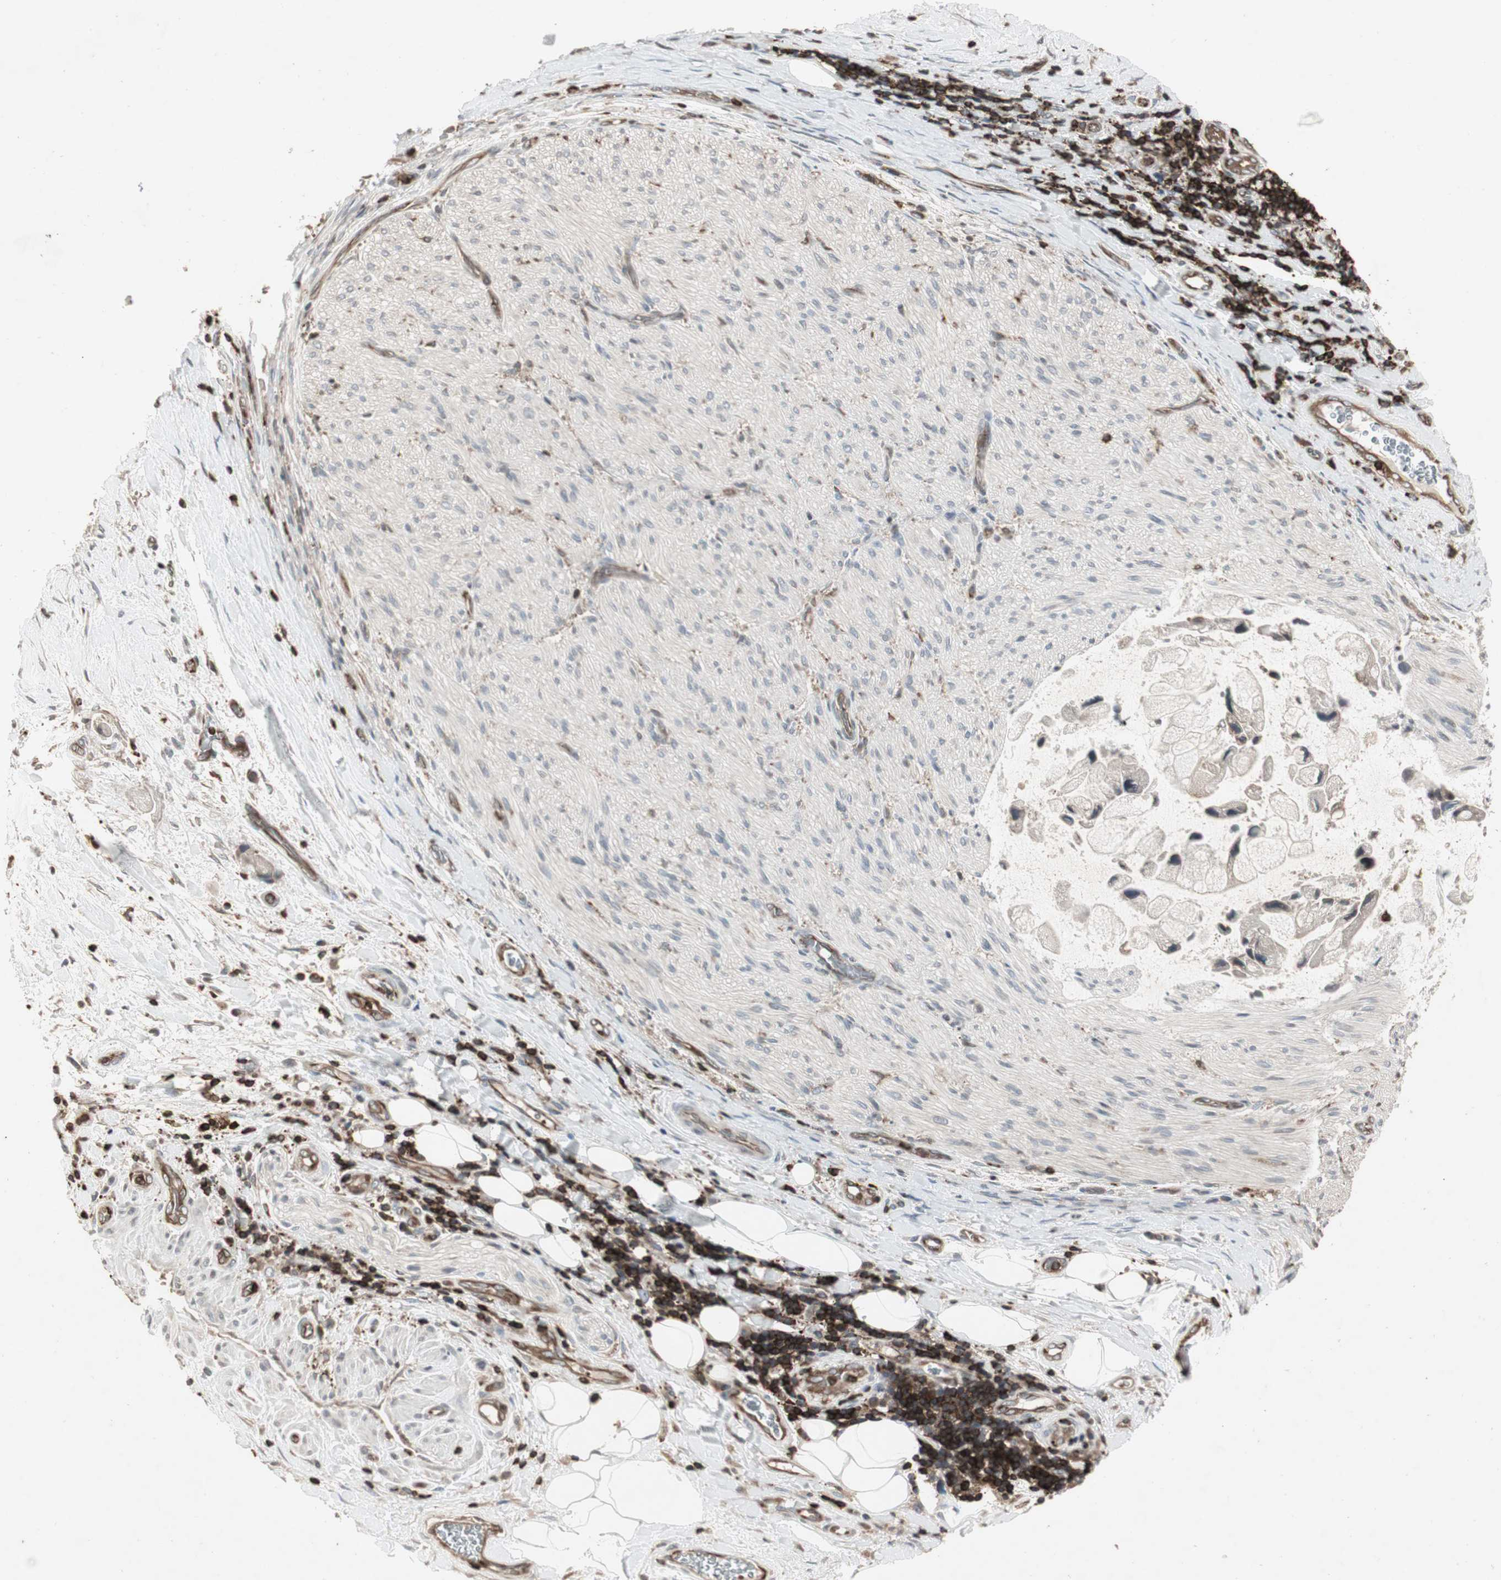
{"staining": {"intensity": "negative", "quantity": "none", "location": "none"}, "tissue": "liver cancer", "cell_type": "Tumor cells", "image_type": "cancer", "snomed": [{"axis": "morphology", "description": "Normal tissue, NOS"}, {"axis": "morphology", "description": "Cholangiocarcinoma"}, {"axis": "topography", "description": "Liver"}, {"axis": "topography", "description": "Peripheral nerve tissue"}], "caption": "Tumor cells are negative for protein expression in human liver cholangiocarcinoma.", "gene": "ARHGEF1", "patient": {"sex": "male", "age": 50}}